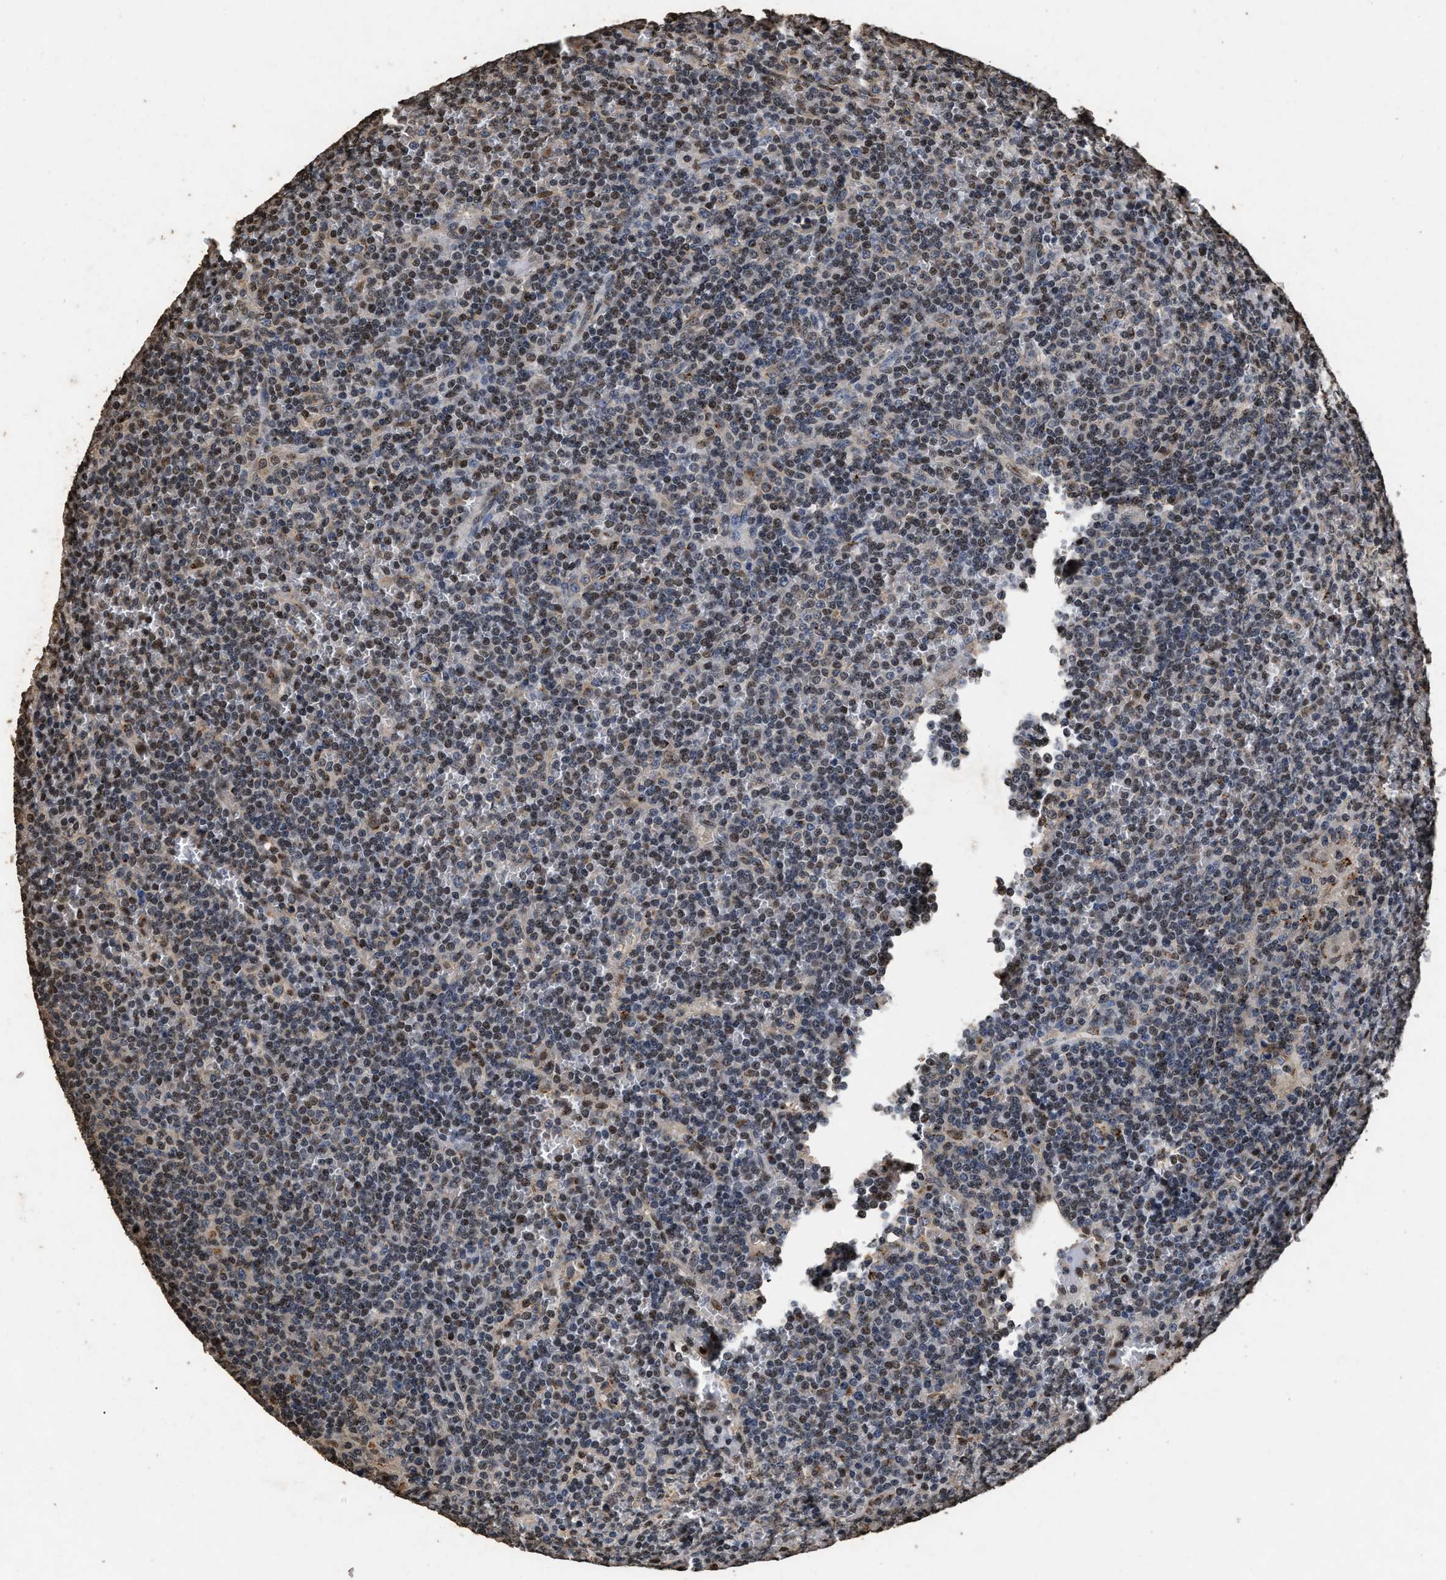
{"staining": {"intensity": "weak", "quantity": ">75%", "location": "nuclear"}, "tissue": "lymphoma", "cell_type": "Tumor cells", "image_type": "cancer", "snomed": [{"axis": "morphology", "description": "Malignant lymphoma, non-Hodgkin's type, Low grade"}, {"axis": "topography", "description": "Spleen"}], "caption": "Protein expression by IHC demonstrates weak nuclear positivity in approximately >75% of tumor cells in low-grade malignant lymphoma, non-Hodgkin's type.", "gene": "TPST2", "patient": {"sex": "female", "age": 19}}